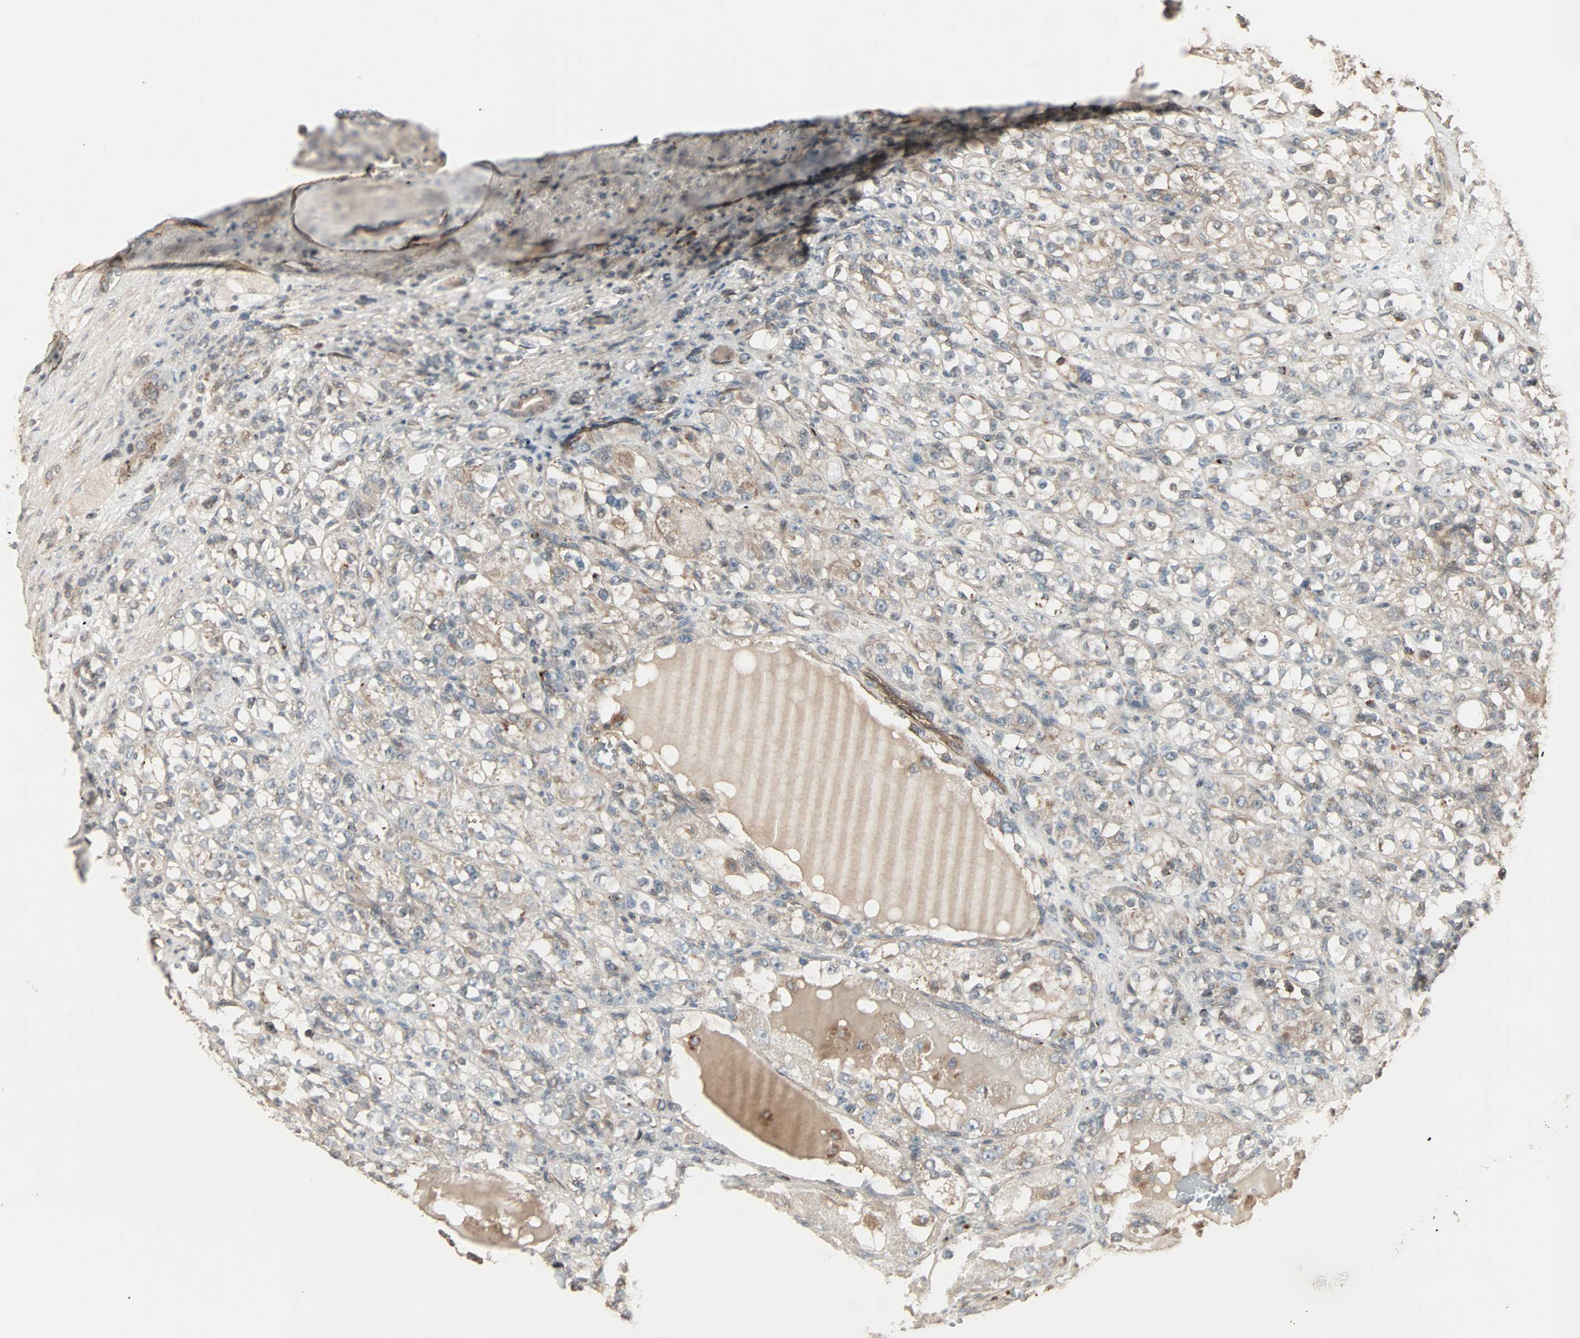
{"staining": {"intensity": "weak", "quantity": "25%-75%", "location": "cytoplasmic/membranous"}, "tissue": "renal cancer", "cell_type": "Tumor cells", "image_type": "cancer", "snomed": [{"axis": "morphology", "description": "Normal tissue, NOS"}, {"axis": "morphology", "description": "Adenocarcinoma, NOS"}, {"axis": "topography", "description": "Kidney"}], "caption": "Immunohistochemistry (IHC) micrograph of renal cancer stained for a protein (brown), which shows low levels of weak cytoplasmic/membranous expression in approximately 25%-75% of tumor cells.", "gene": "CALCRL", "patient": {"sex": "male", "age": 61}}